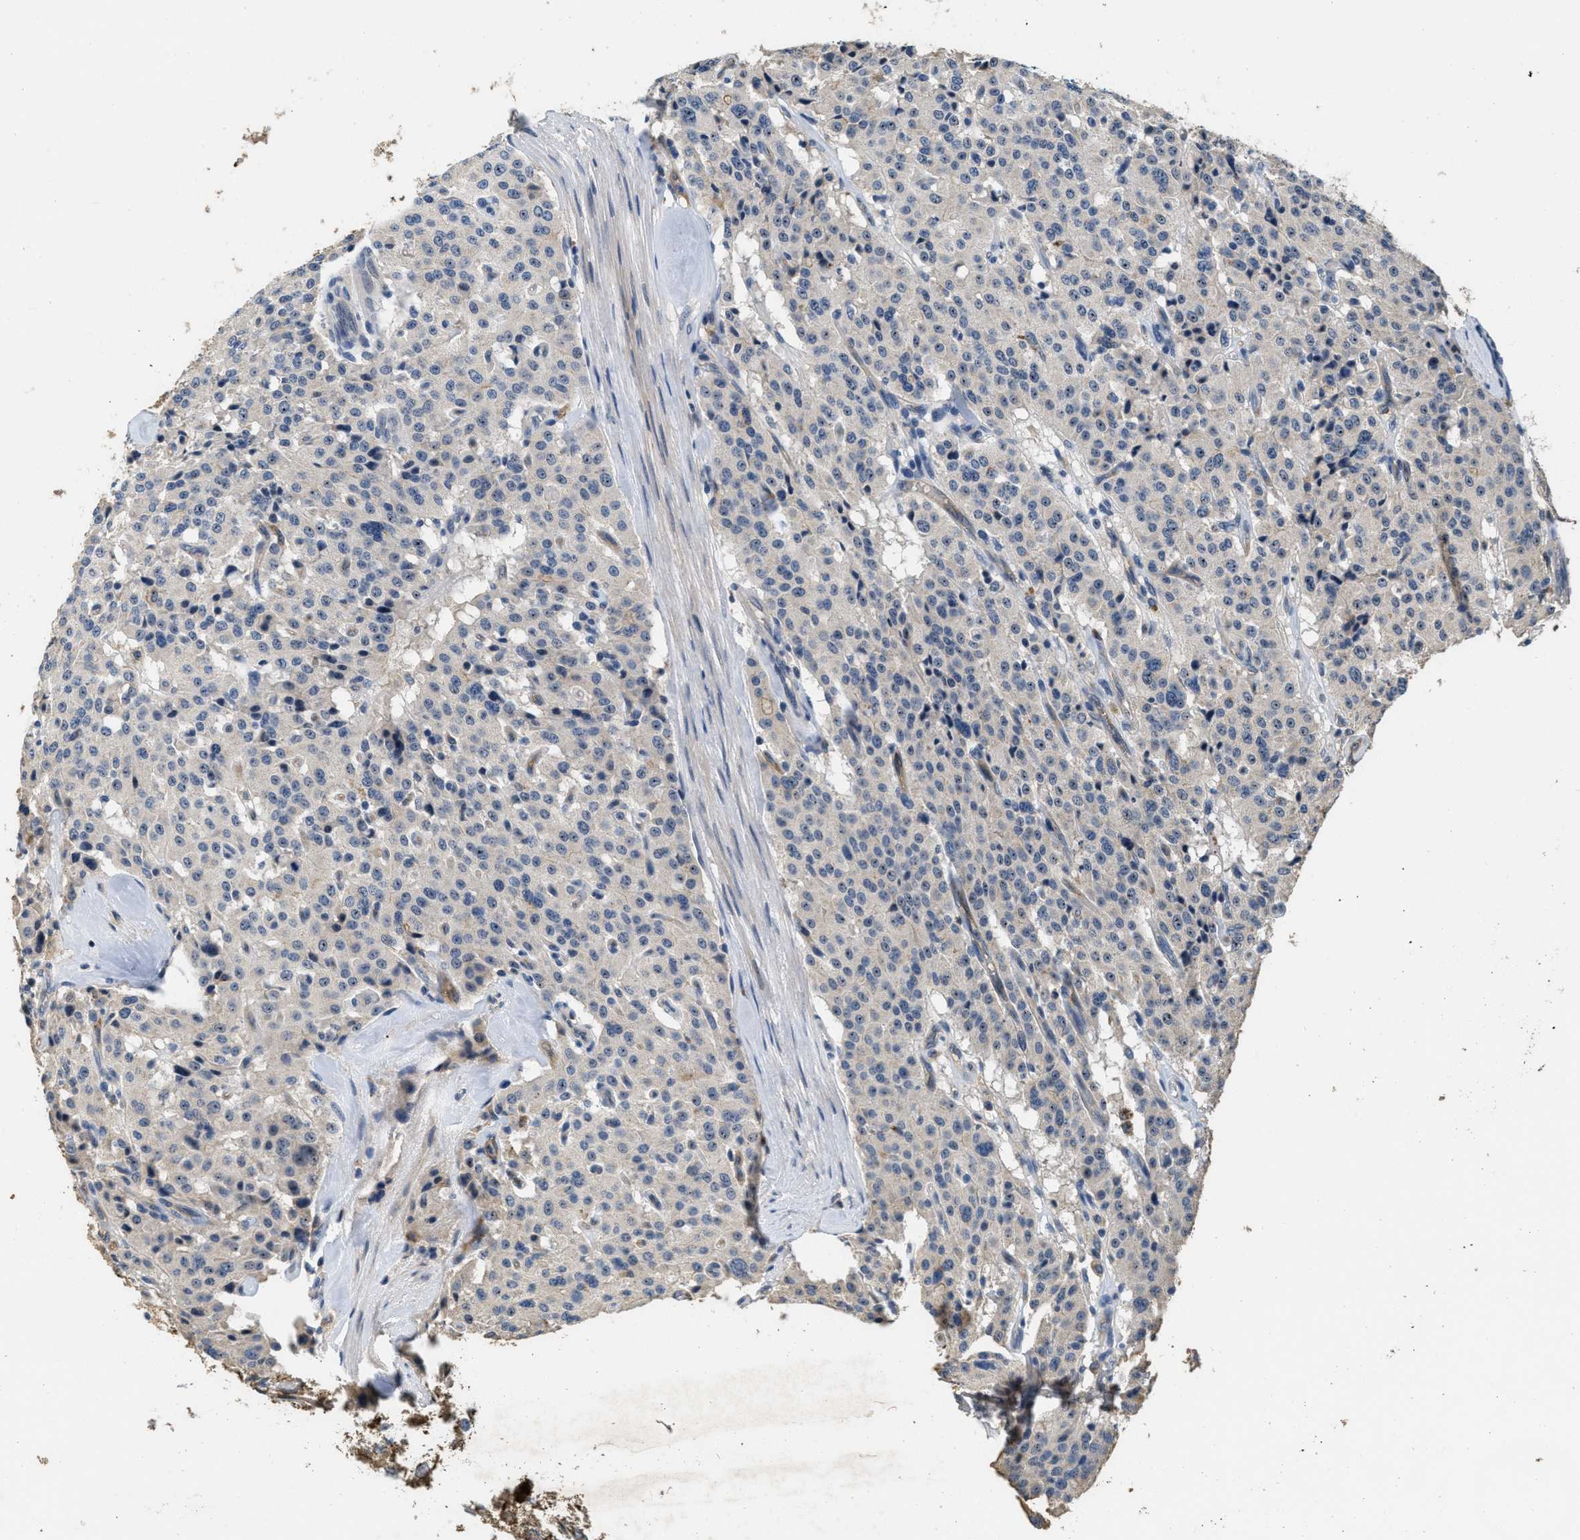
{"staining": {"intensity": "negative", "quantity": "none", "location": "none"}, "tissue": "carcinoid", "cell_type": "Tumor cells", "image_type": "cancer", "snomed": [{"axis": "morphology", "description": "Carcinoid, malignant, NOS"}, {"axis": "topography", "description": "Lung"}], "caption": "Carcinoid (malignant) was stained to show a protein in brown. There is no significant expression in tumor cells. The staining was performed using DAB (3,3'-diaminobenzidine) to visualize the protein expression in brown, while the nuclei were stained in blue with hematoxylin (Magnification: 20x).", "gene": "OSMR", "patient": {"sex": "male", "age": 30}}